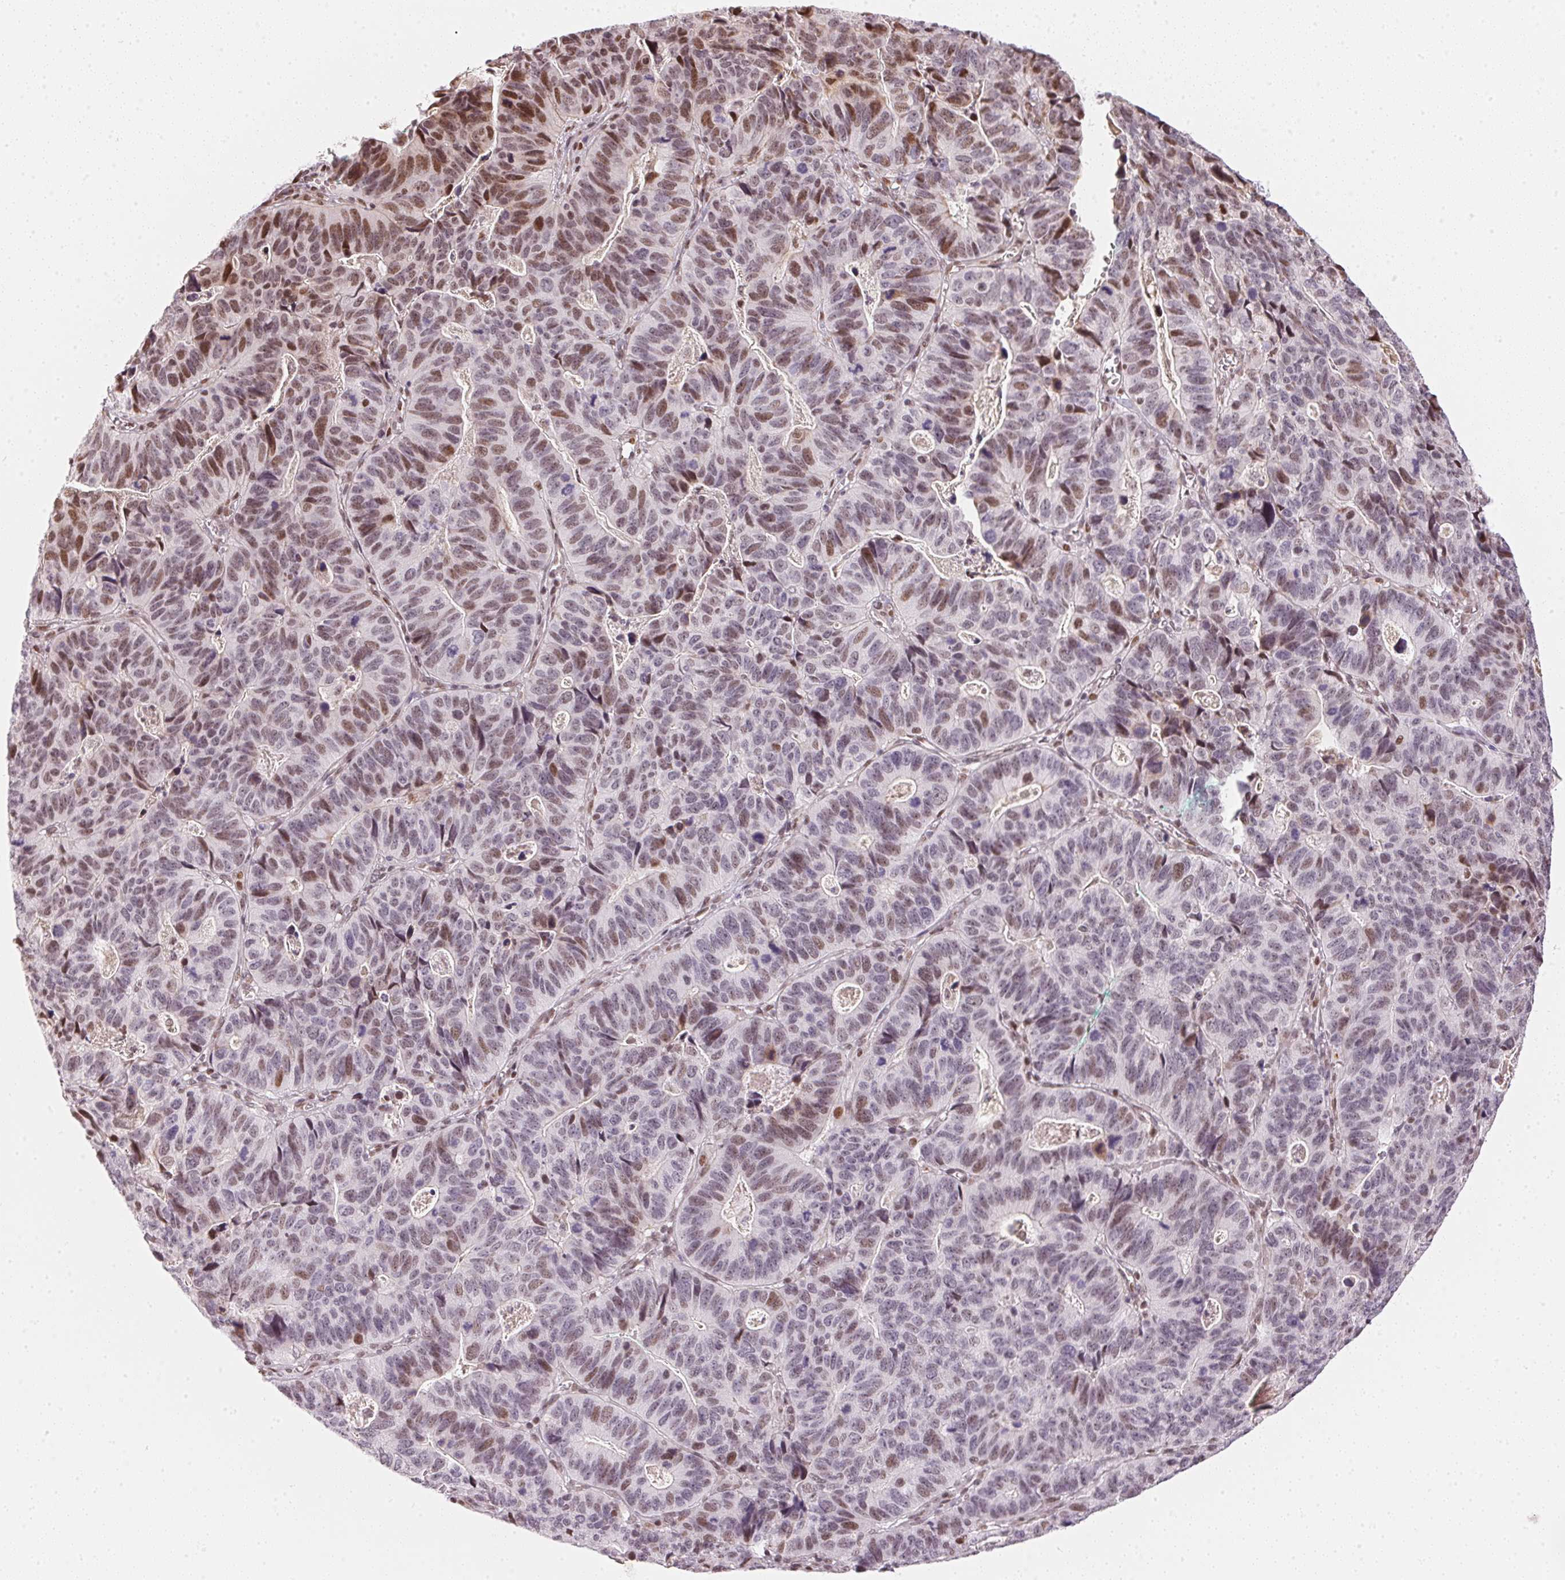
{"staining": {"intensity": "moderate", "quantity": "<25%", "location": "nuclear"}, "tissue": "stomach cancer", "cell_type": "Tumor cells", "image_type": "cancer", "snomed": [{"axis": "morphology", "description": "Adenocarcinoma, NOS"}, {"axis": "topography", "description": "Stomach, upper"}], "caption": "Tumor cells display moderate nuclear expression in approximately <25% of cells in stomach adenocarcinoma.", "gene": "KAT6A", "patient": {"sex": "female", "age": 67}}